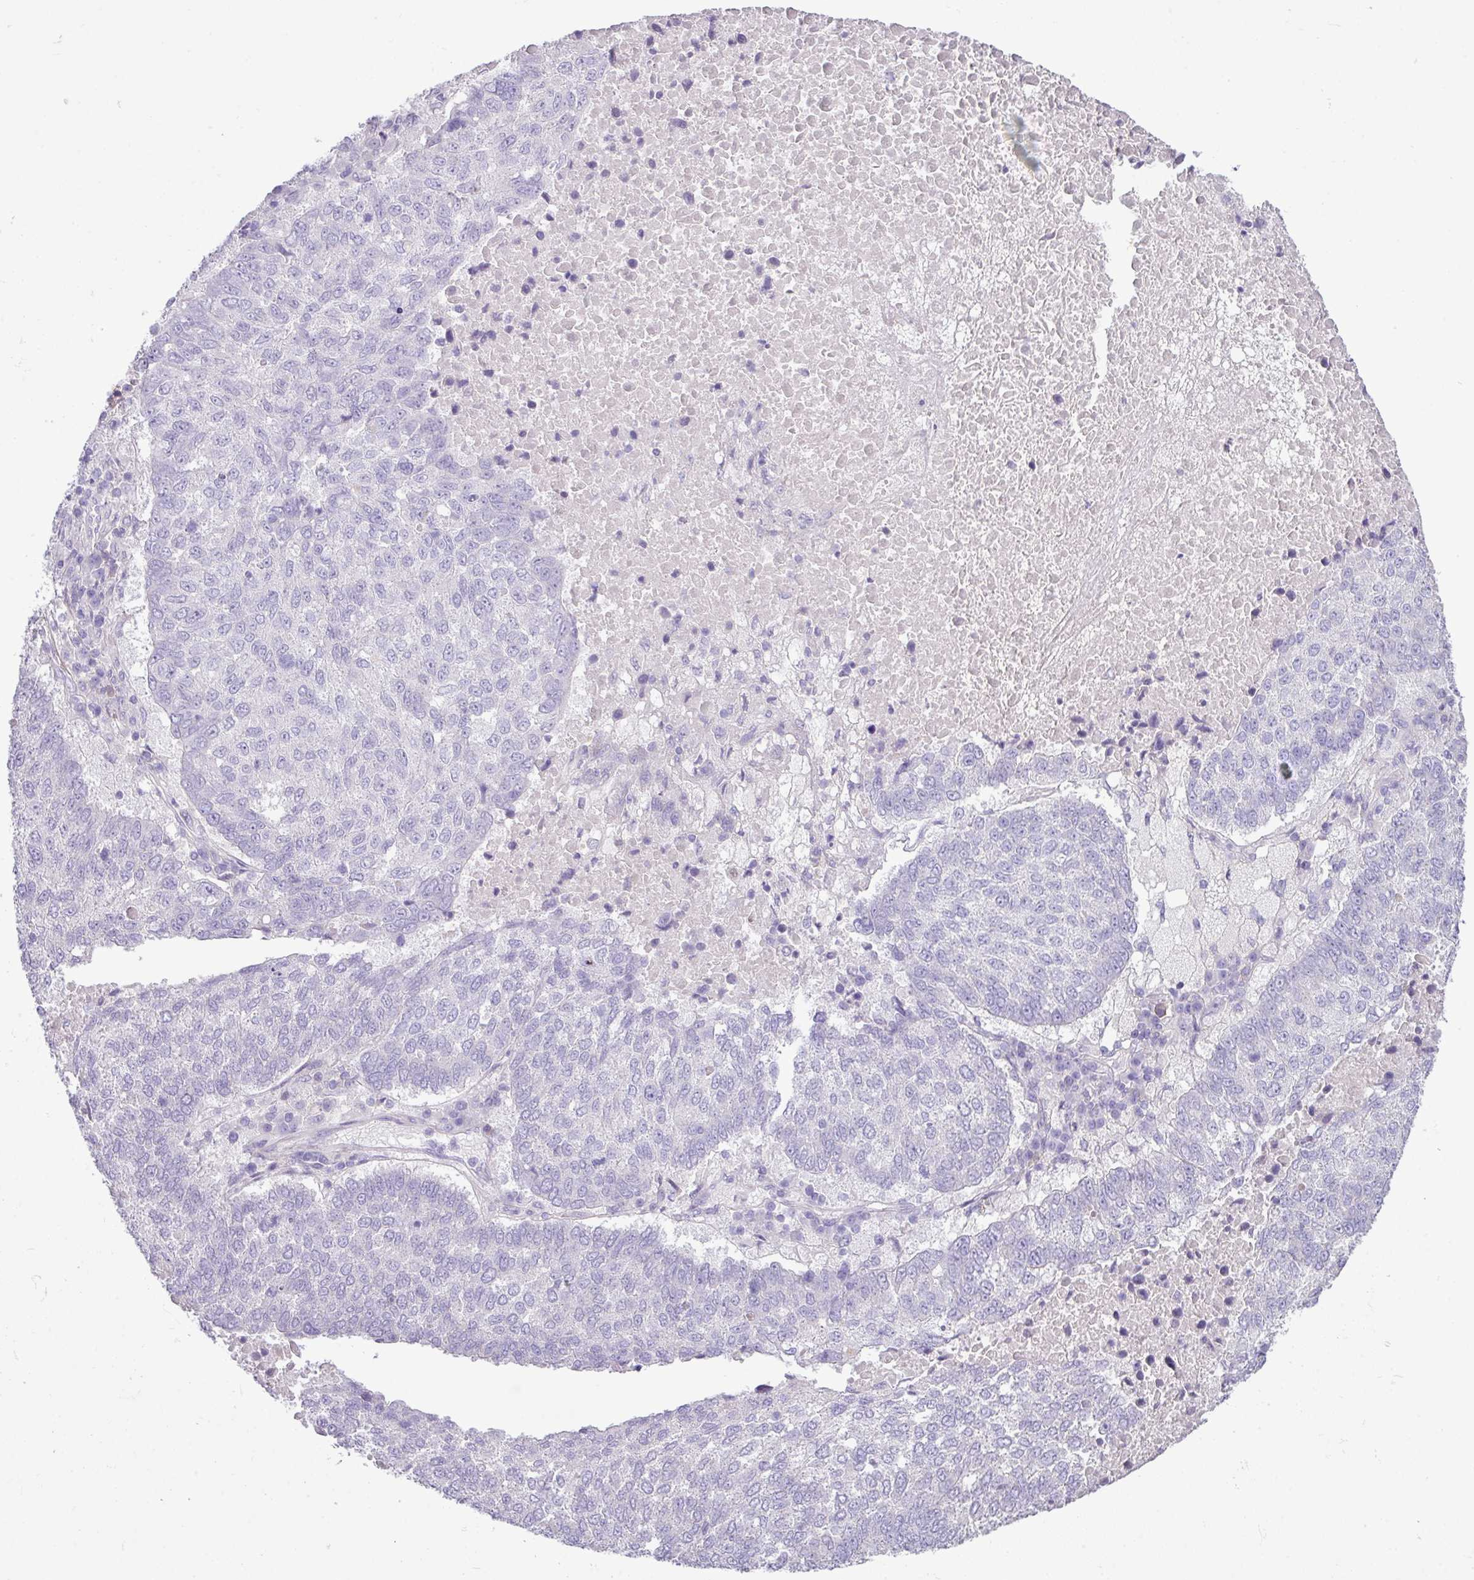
{"staining": {"intensity": "negative", "quantity": "none", "location": "none"}, "tissue": "lung cancer", "cell_type": "Tumor cells", "image_type": "cancer", "snomed": [{"axis": "morphology", "description": "Squamous cell carcinoma, NOS"}, {"axis": "topography", "description": "Lung"}], "caption": "Squamous cell carcinoma (lung) was stained to show a protein in brown. There is no significant staining in tumor cells.", "gene": "KIRREL3", "patient": {"sex": "male", "age": 73}}